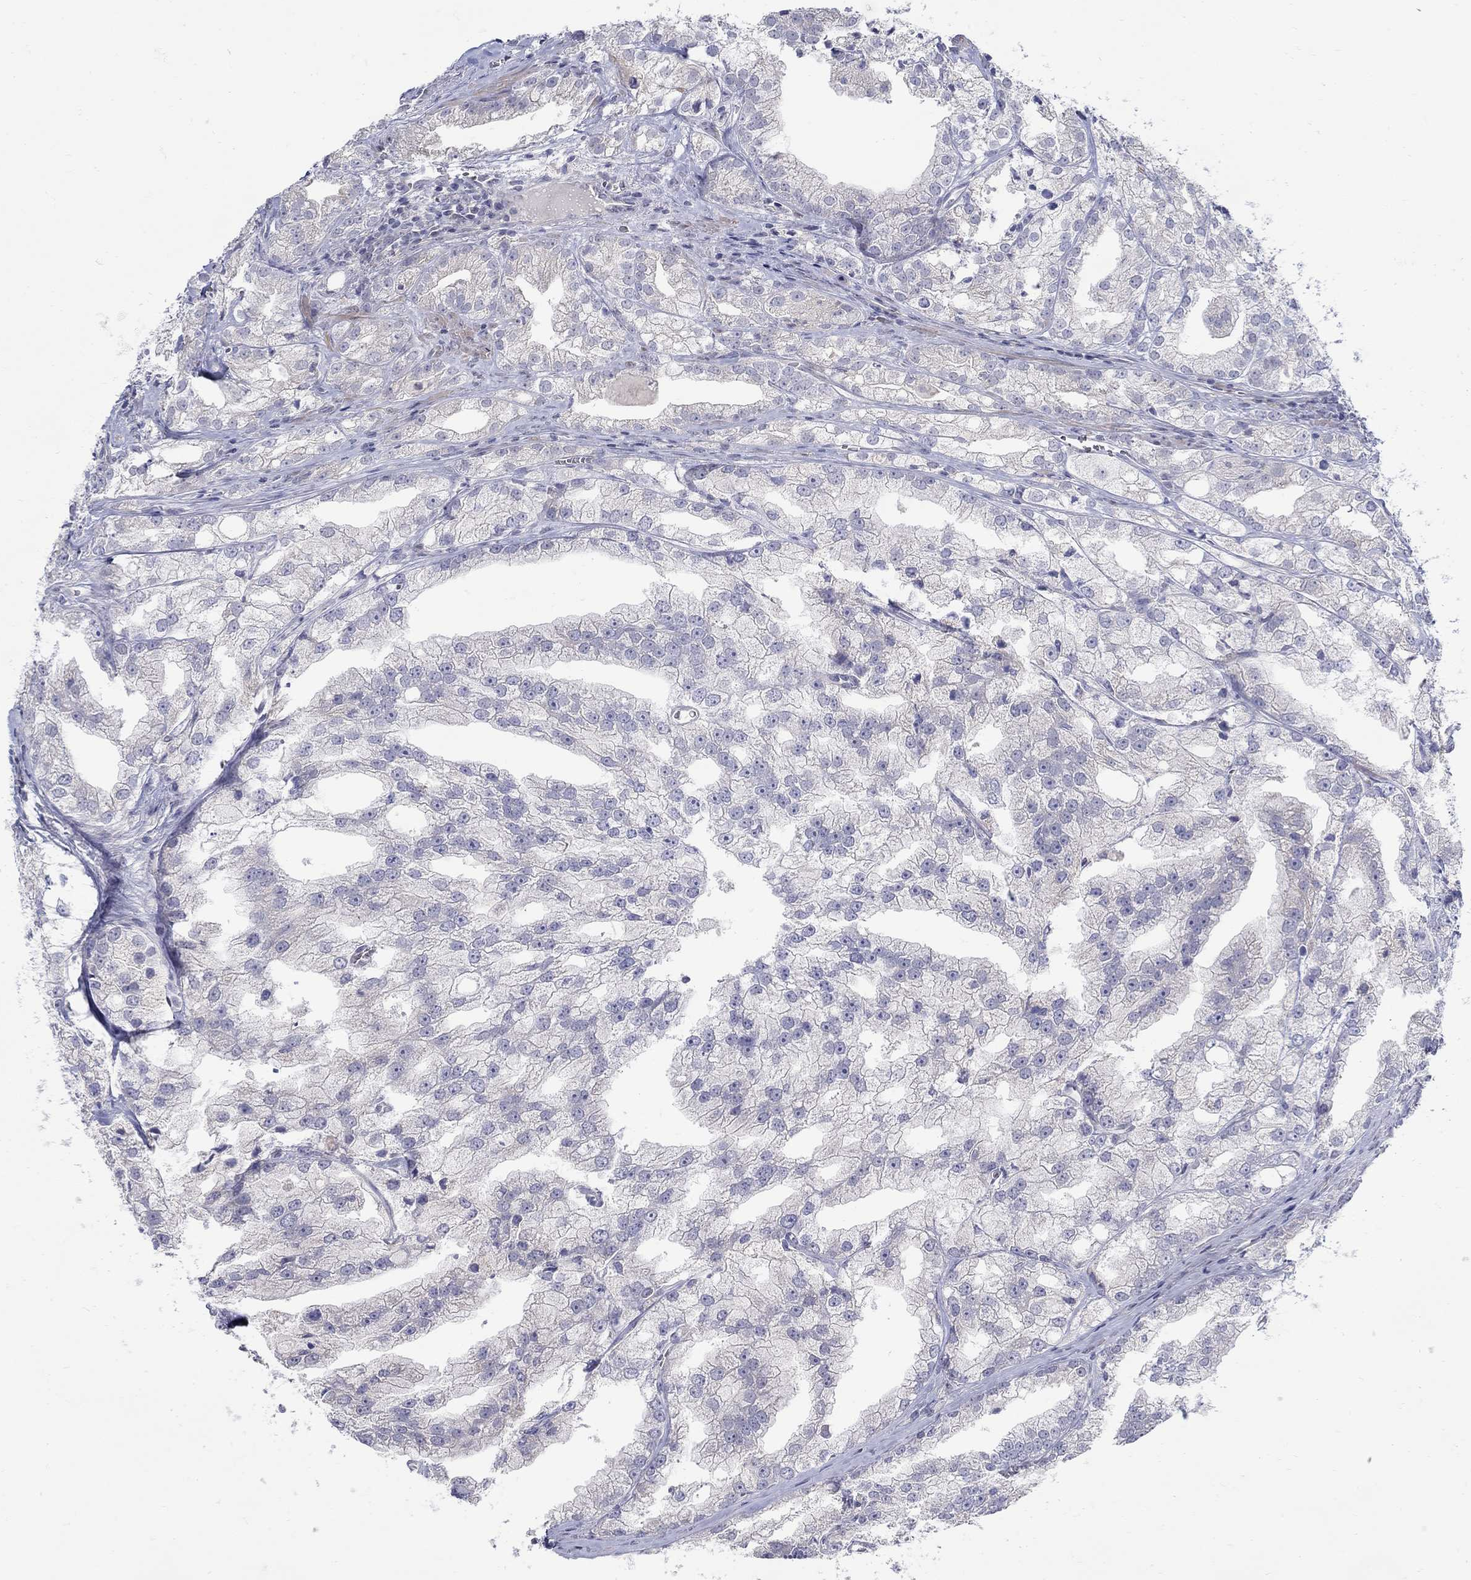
{"staining": {"intensity": "negative", "quantity": "none", "location": "none"}, "tissue": "prostate cancer", "cell_type": "Tumor cells", "image_type": "cancer", "snomed": [{"axis": "morphology", "description": "Adenocarcinoma, NOS"}, {"axis": "topography", "description": "Prostate"}], "caption": "IHC of prostate adenocarcinoma reveals no positivity in tumor cells.", "gene": "ABCA4", "patient": {"sex": "male", "age": 70}}